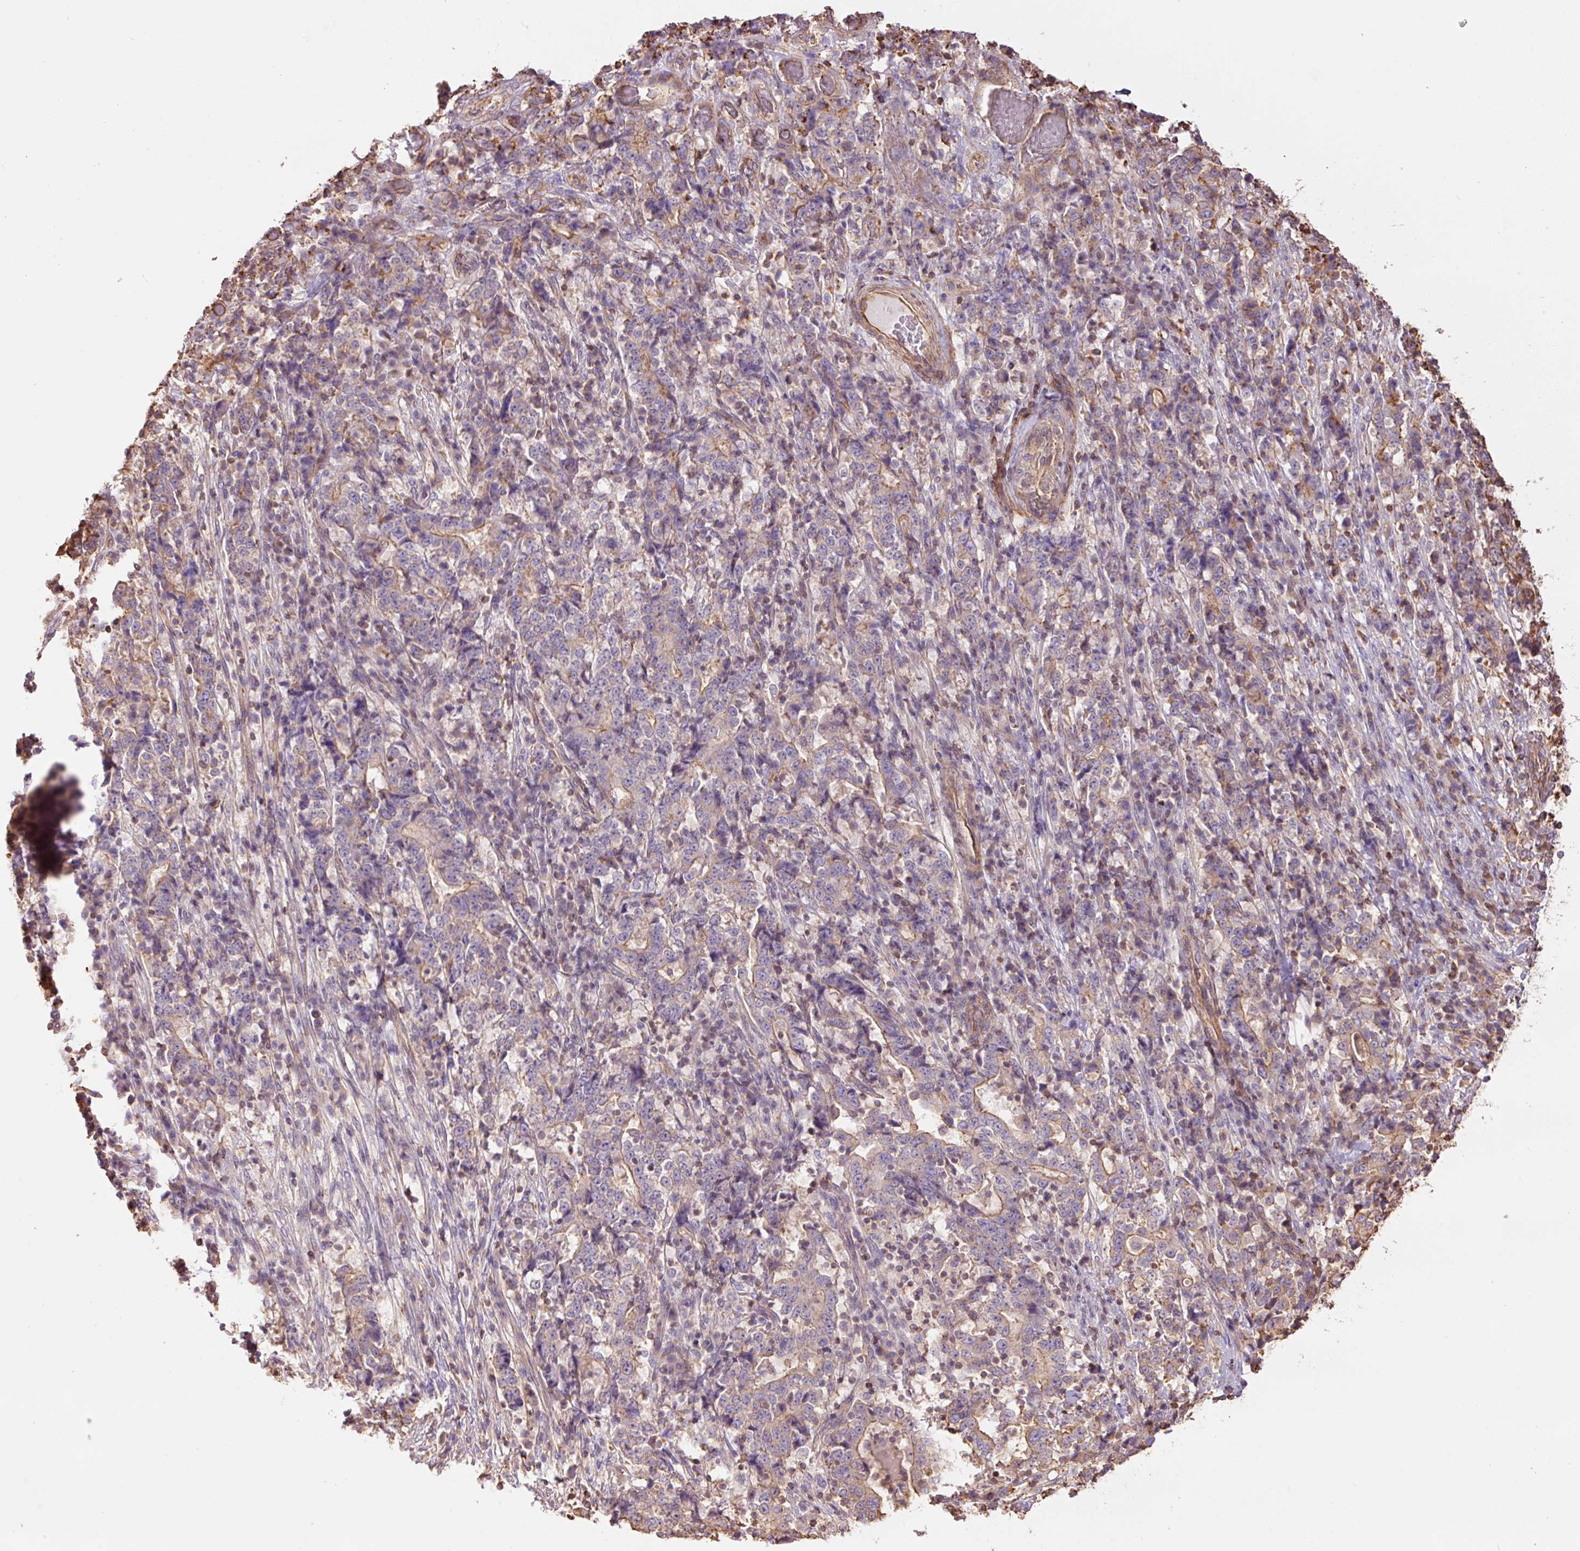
{"staining": {"intensity": "moderate", "quantity": "<25%", "location": "cytoplasmic/membranous"}, "tissue": "stomach cancer", "cell_type": "Tumor cells", "image_type": "cancer", "snomed": [{"axis": "morphology", "description": "Normal tissue, NOS"}, {"axis": "morphology", "description": "Adenocarcinoma, NOS"}, {"axis": "topography", "description": "Stomach, upper"}, {"axis": "topography", "description": "Stomach"}], "caption": "Tumor cells display low levels of moderate cytoplasmic/membranous staining in approximately <25% of cells in stomach cancer (adenocarcinoma). (brown staining indicates protein expression, while blue staining denotes nuclei).", "gene": "PPP1R1B", "patient": {"sex": "male", "age": 59}}